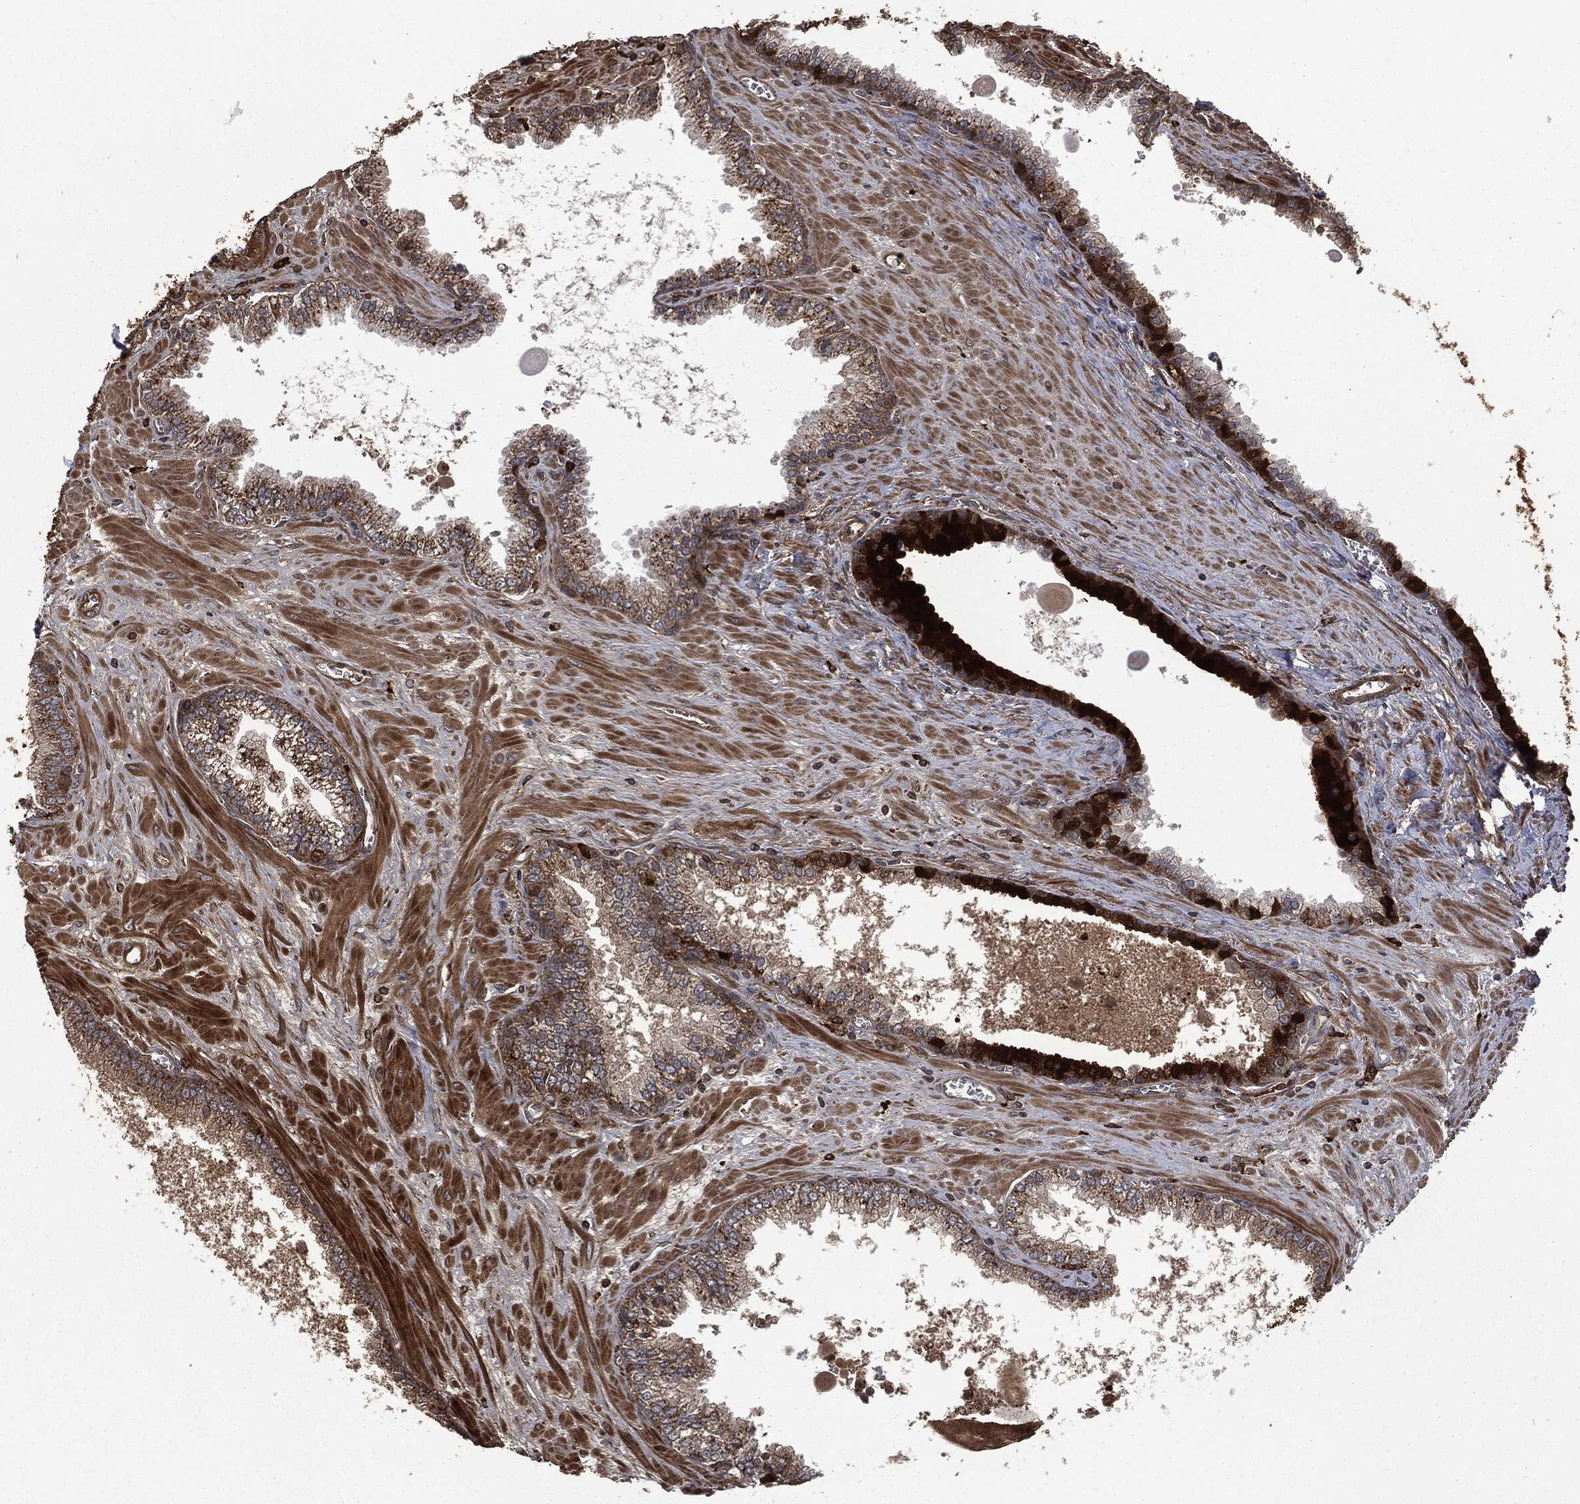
{"staining": {"intensity": "moderate", "quantity": ">75%", "location": "cytoplasmic/membranous"}, "tissue": "prostate cancer", "cell_type": "Tumor cells", "image_type": "cancer", "snomed": [{"axis": "morphology", "description": "Adenocarcinoma, NOS"}, {"axis": "topography", "description": "Prostate"}], "caption": "Prostate cancer was stained to show a protein in brown. There is medium levels of moderate cytoplasmic/membranous expression in about >75% of tumor cells. The staining was performed using DAB (3,3'-diaminobenzidine) to visualize the protein expression in brown, while the nuclei were stained in blue with hematoxylin (Magnification: 20x).", "gene": "CRABP2", "patient": {"sex": "male", "age": 56}}